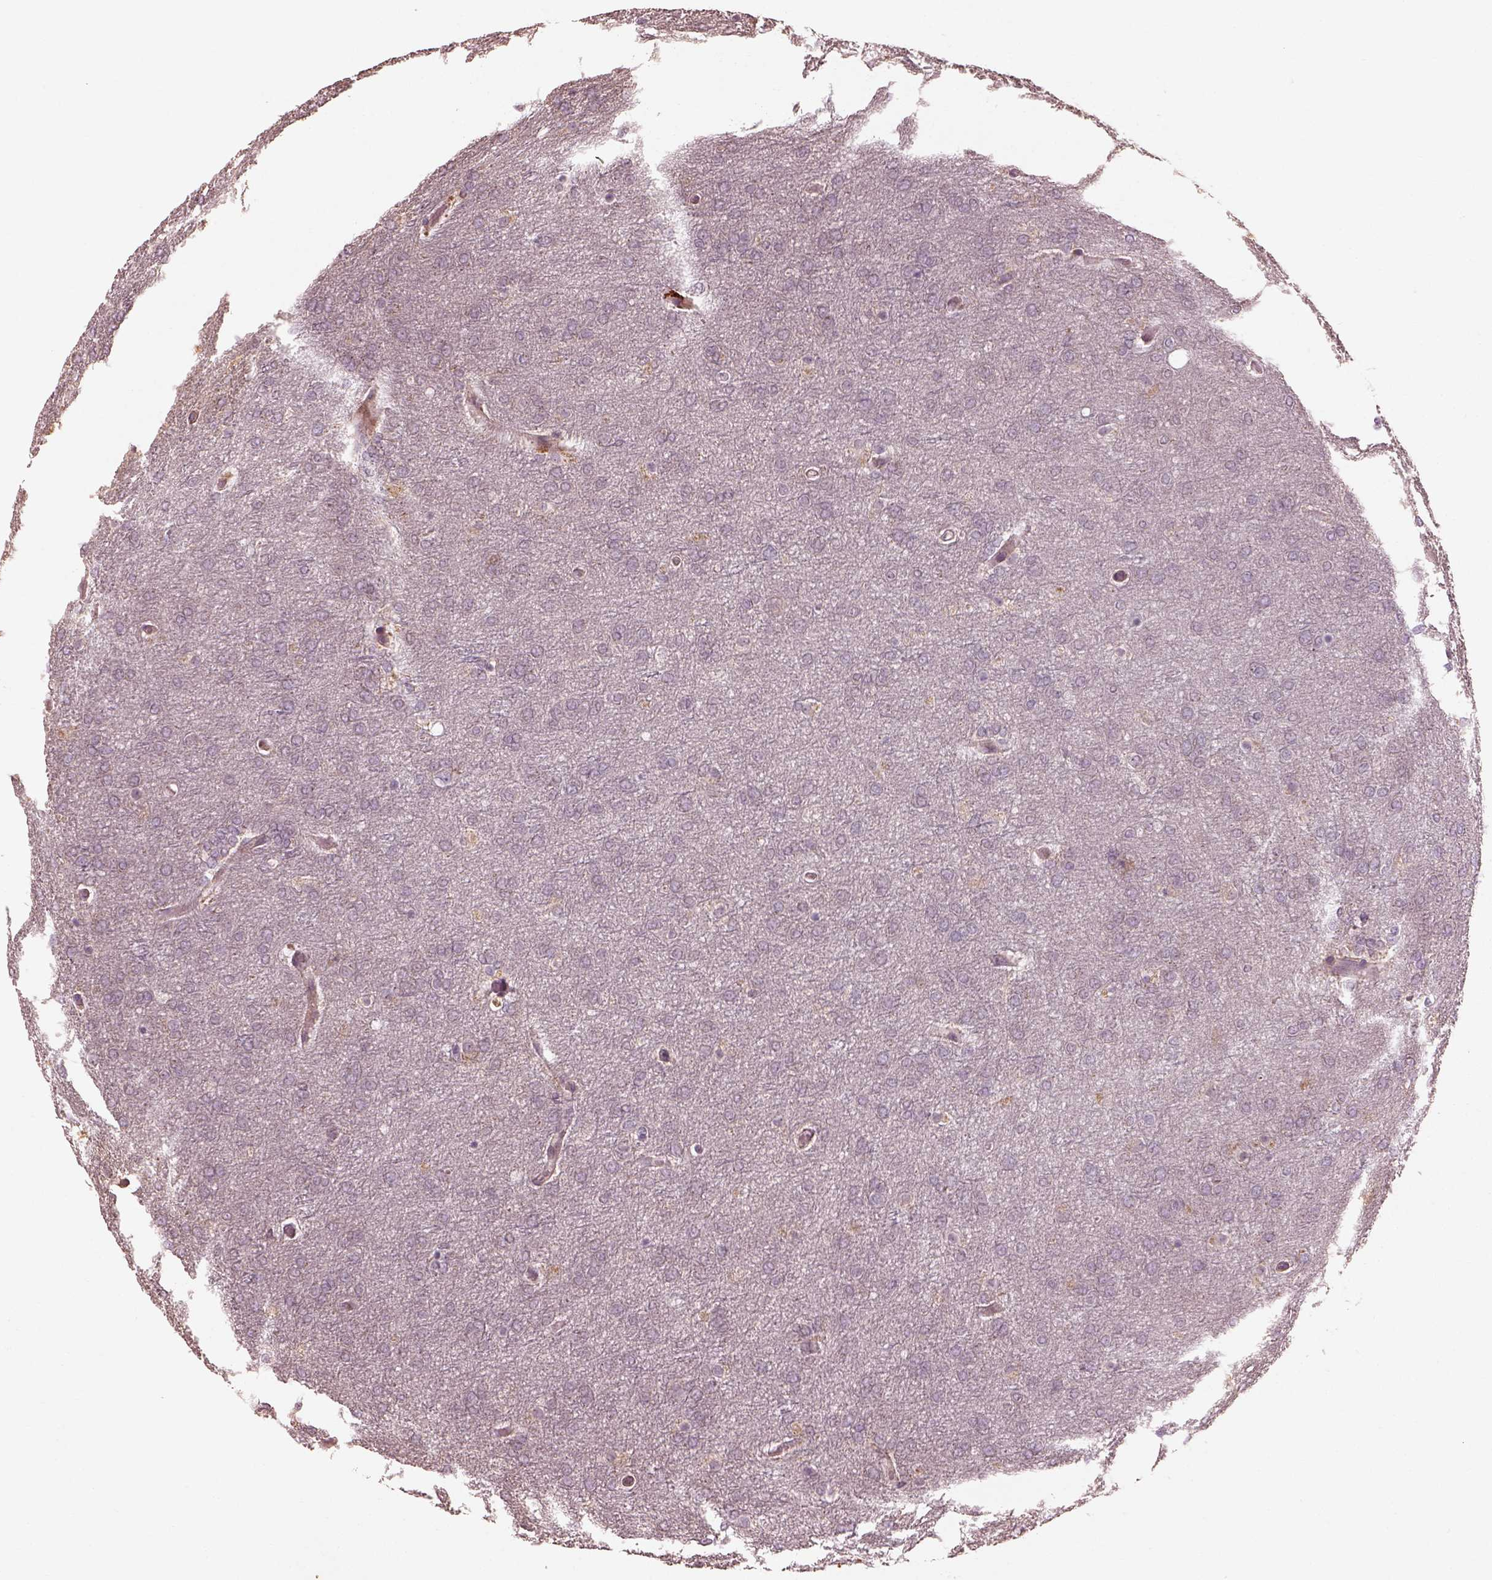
{"staining": {"intensity": "negative", "quantity": "none", "location": "none"}, "tissue": "glioma", "cell_type": "Tumor cells", "image_type": "cancer", "snomed": [{"axis": "morphology", "description": "Glioma, malignant, High grade"}, {"axis": "topography", "description": "Brain"}], "caption": "Glioma stained for a protein using immunohistochemistry (IHC) displays no staining tumor cells.", "gene": "SLC25A46", "patient": {"sex": "female", "age": 61}}